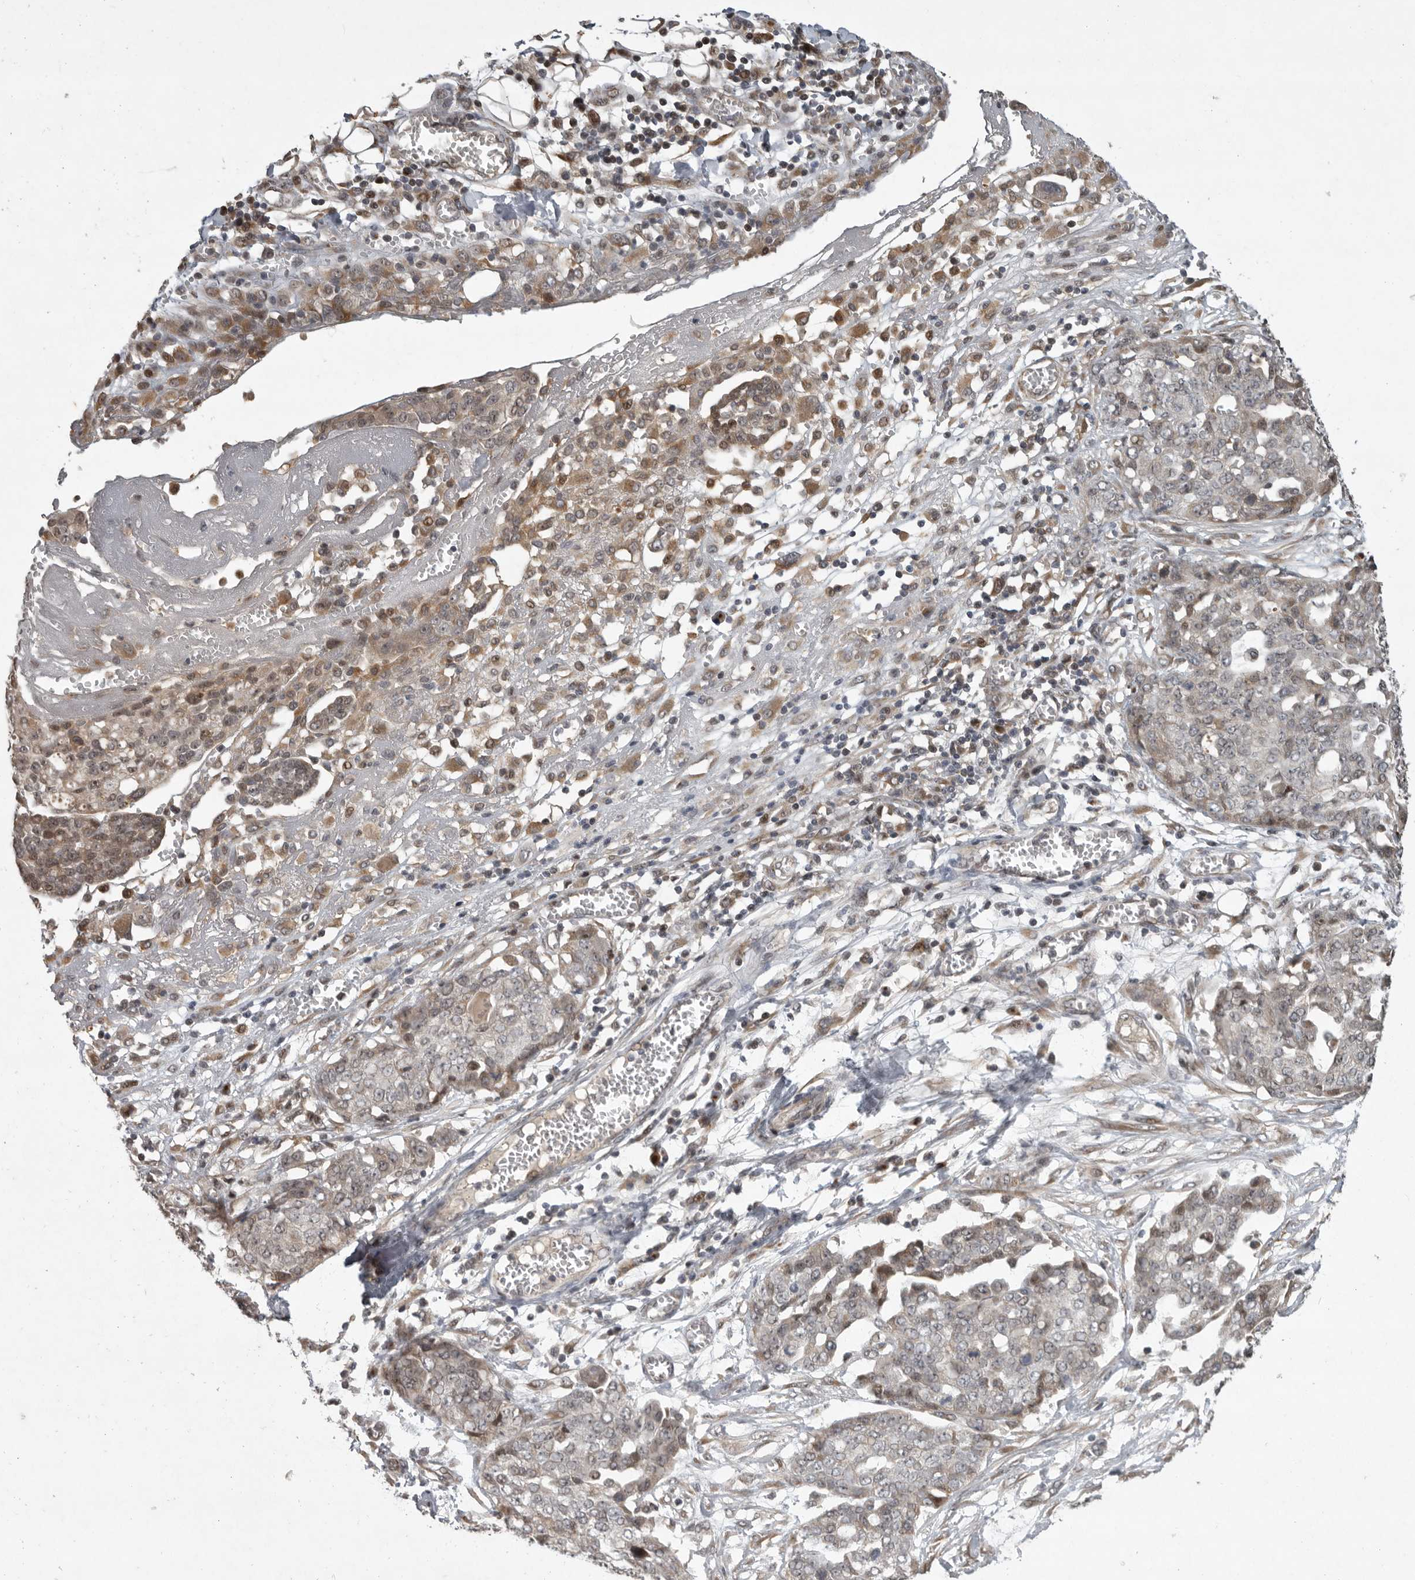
{"staining": {"intensity": "weak", "quantity": "<25%", "location": "cytoplasmic/membranous"}, "tissue": "ovarian cancer", "cell_type": "Tumor cells", "image_type": "cancer", "snomed": [{"axis": "morphology", "description": "Cystadenocarcinoma, serous, NOS"}, {"axis": "topography", "description": "Soft tissue"}, {"axis": "topography", "description": "Ovary"}], "caption": "High magnification brightfield microscopy of ovarian serous cystadenocarcinoma stained with DAB (3,3'-diaminobenzidine) (brown) and counterstained with hematoxylin (blue): tumor cells show no significant staining.", "gene": "MAN2A1", "patient": {"sex": "female", "age": 57}}